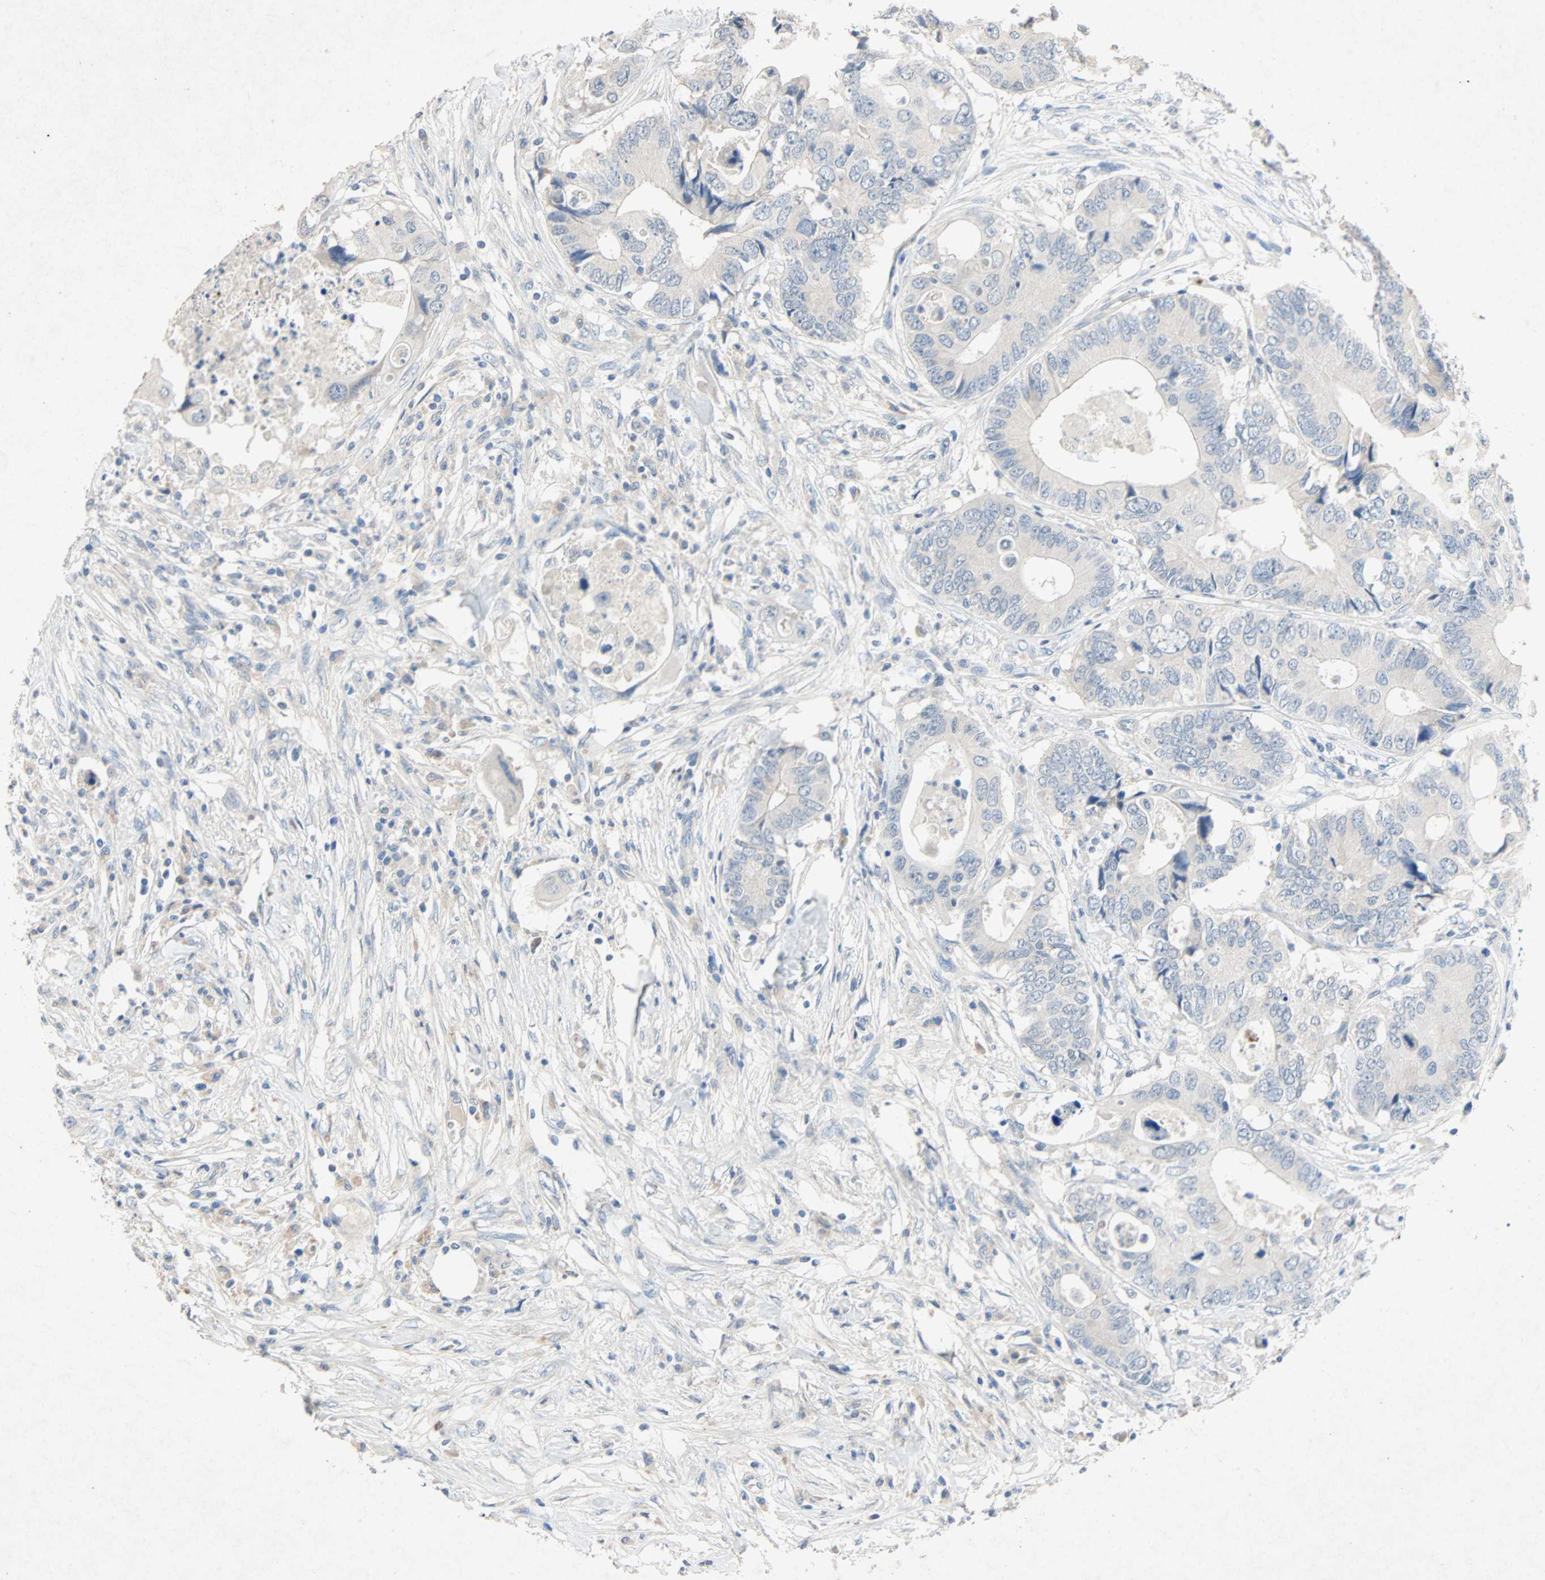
{"staining": {"intensity": "negative", "quantity": "none", "location": "none"}, "tissue": "colorectal cancer", "cell_type": "Tumor cells", "image_type": "cancer", "snomed": [{"axis": "morphology", "description": "Adenocarcinoma, NOS"}, {"axis": "topography", "description": "Colon"}], "caption": "This is an IHC photomicrograph of adenocarcinoma (colorectal). There is no positivity in tumor cells.", "gene": "PCDHB2", "patient": {"sex": "male", "age": 71}}